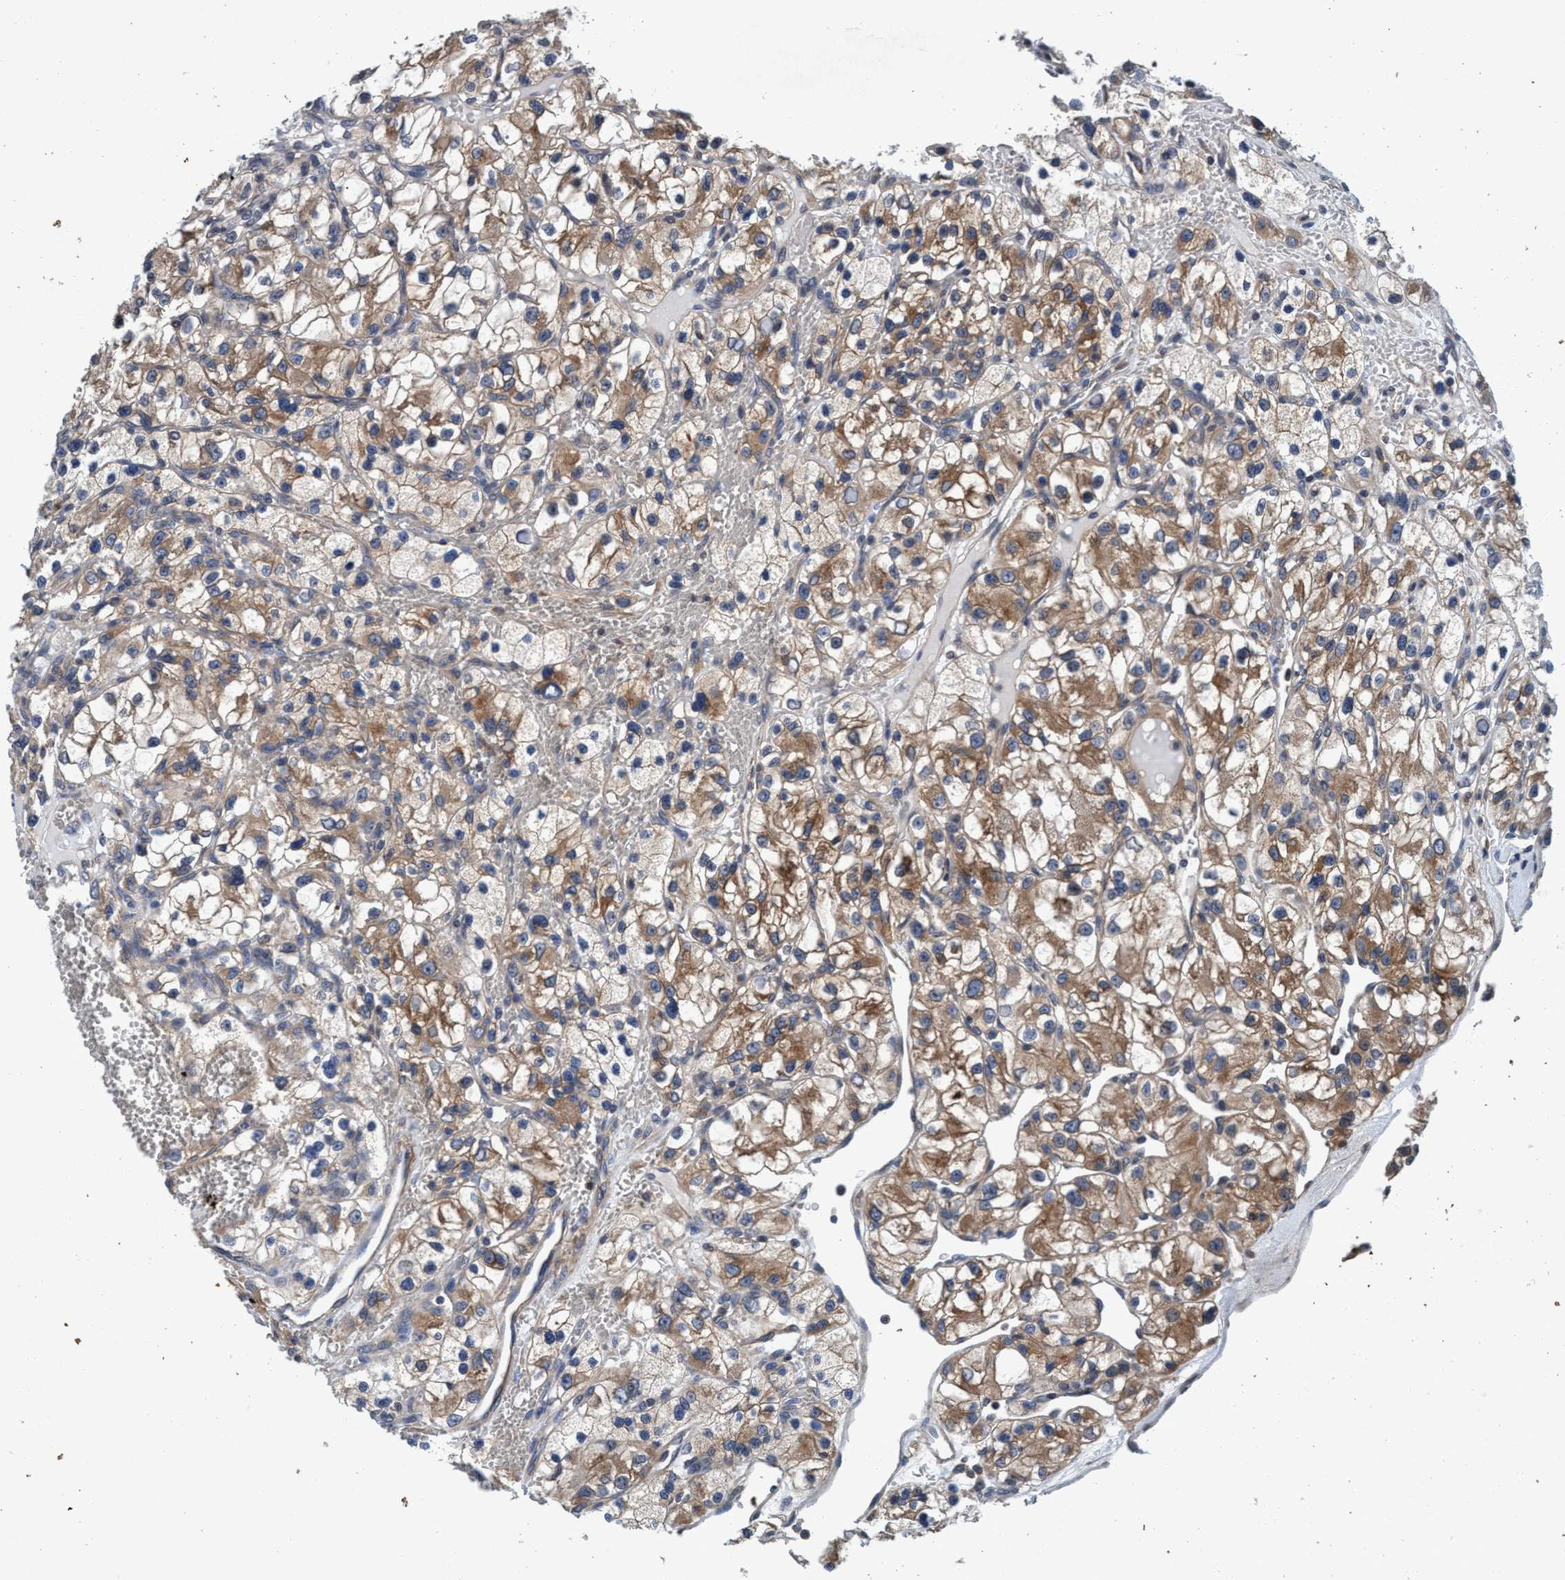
{"staining": {"intensity": "moderate", "quantity": ">75%", "location": "cytoplasmic/membranous"}, "tissue": "renal cancer", "cell_type": "Tumor cells", "image_type": "cancer", "snomed": [{"axis": "morphology", "description": "Adenocarcinoma, NOS"}, {"axis": "topography", "description": "Kidney"}], "caption": "Immunohistochemistry (IHC) histopathology image of neoplastic tissue: renal cancer (adenocarcinoma) stained using immunohistochemistry (IHC) reveals medium levels of moderate protein expression localized specifically in the cytoplasmic/membranous of tumor cells, appearing as a cytoplasmic/membranous brown color.", "gene": "CALCOCO2", "patient": {"sex": "female", "age": 57}}